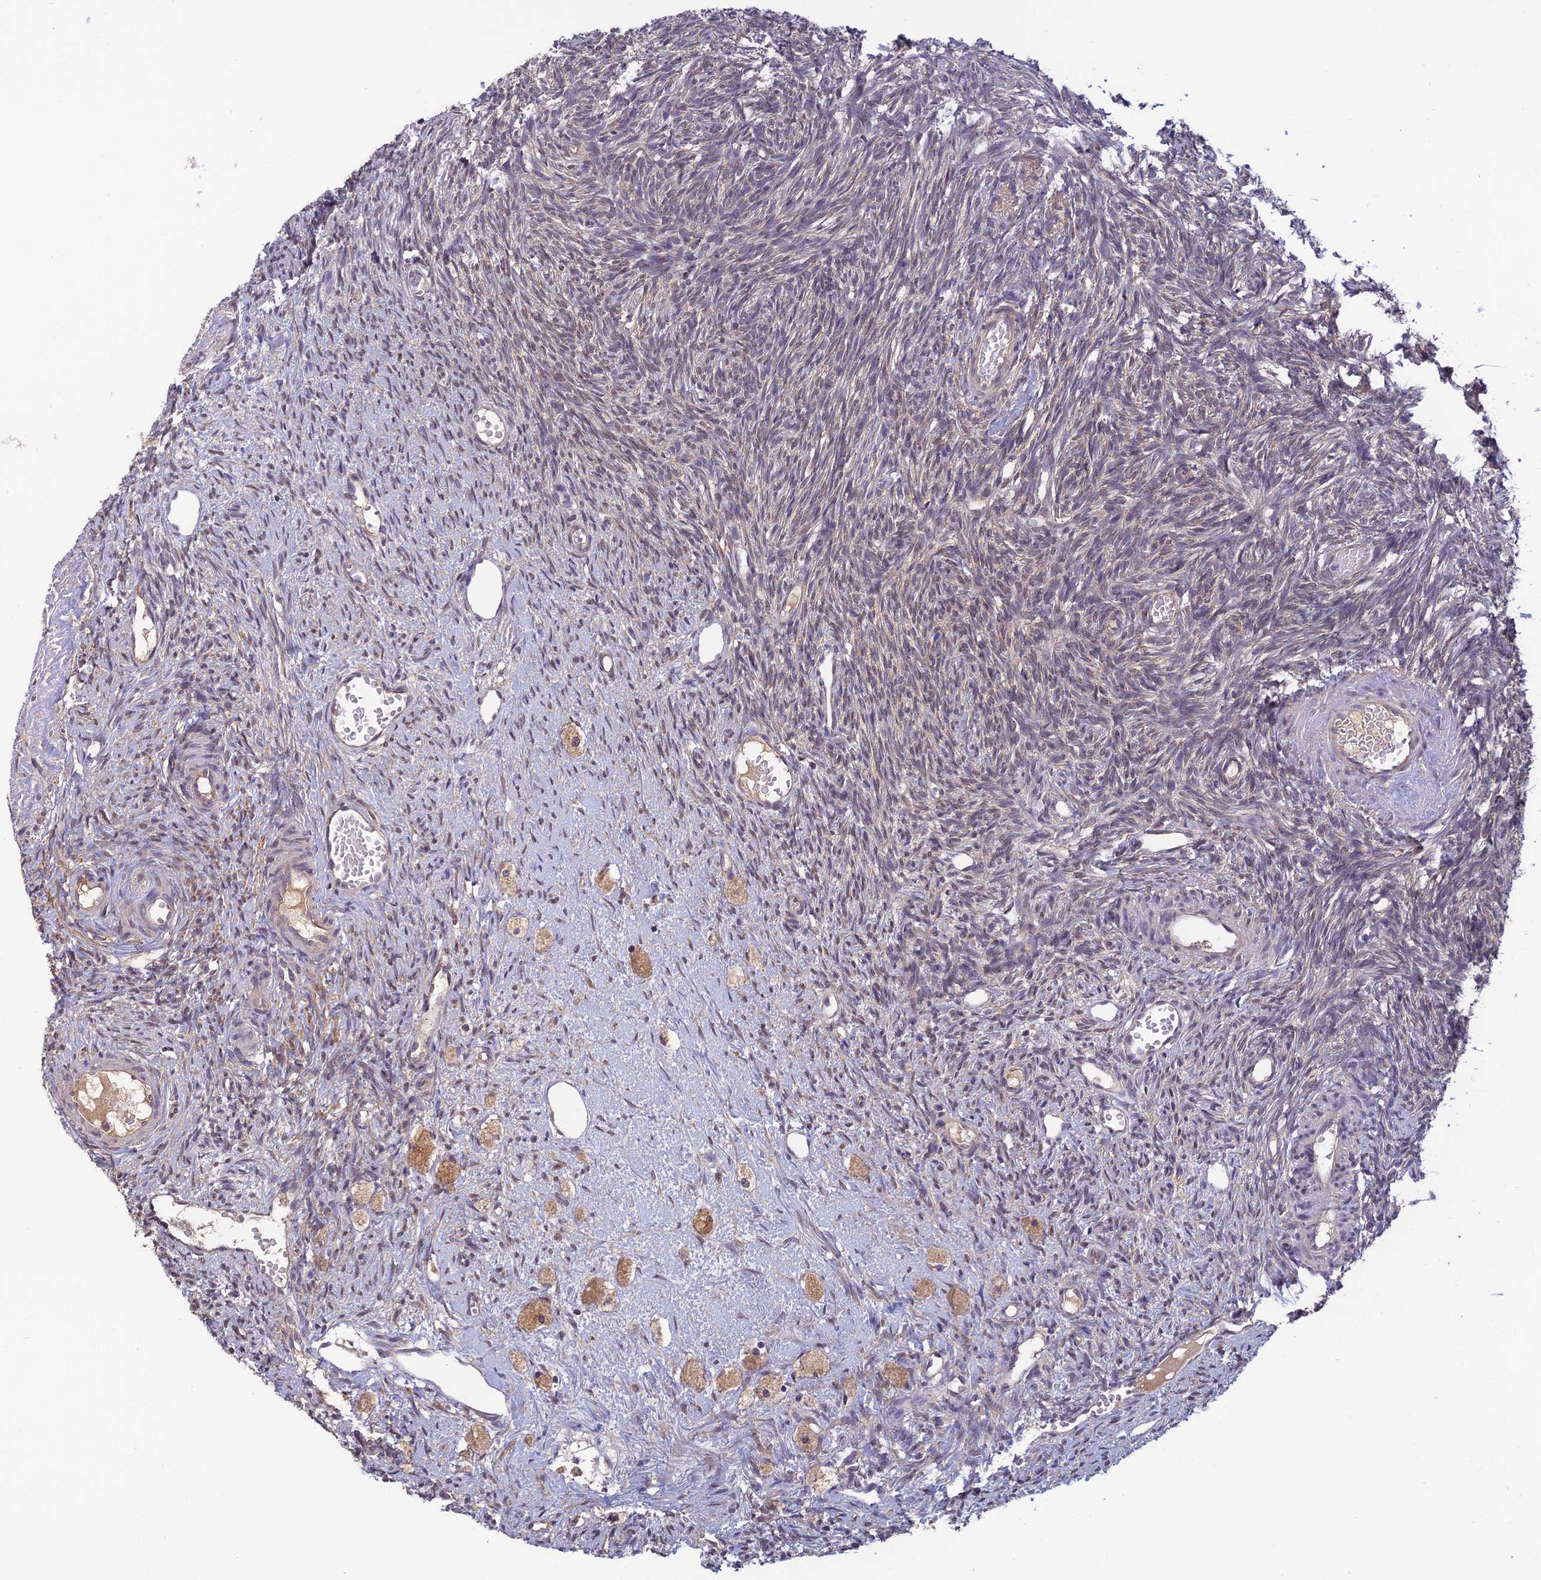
{"staining": {"intensity": "weak", "quantity": ">75%", "location": "cytoplasmic/membranous"}, "tissue": "ovary", "cell_type": "Follicle cells", "image_type": "normal", "snomed": [{"axis": "morphology", "description": "Normal tissue, NOS"}, {"axis": "topography", "description": "Ovary"}], "caption": "Protein expression analysis of normal human ovary reveals weak cytoplasmic/membranous expression in about >75% of follicle cells. The staining was performed using DAB to visualize the protein expression in brown, while the nuclei were stained in blue with hematoxylin (Magnification: 20x).", "gene": "MRNIP", "patient": {"sex": "female", "age": 51}}